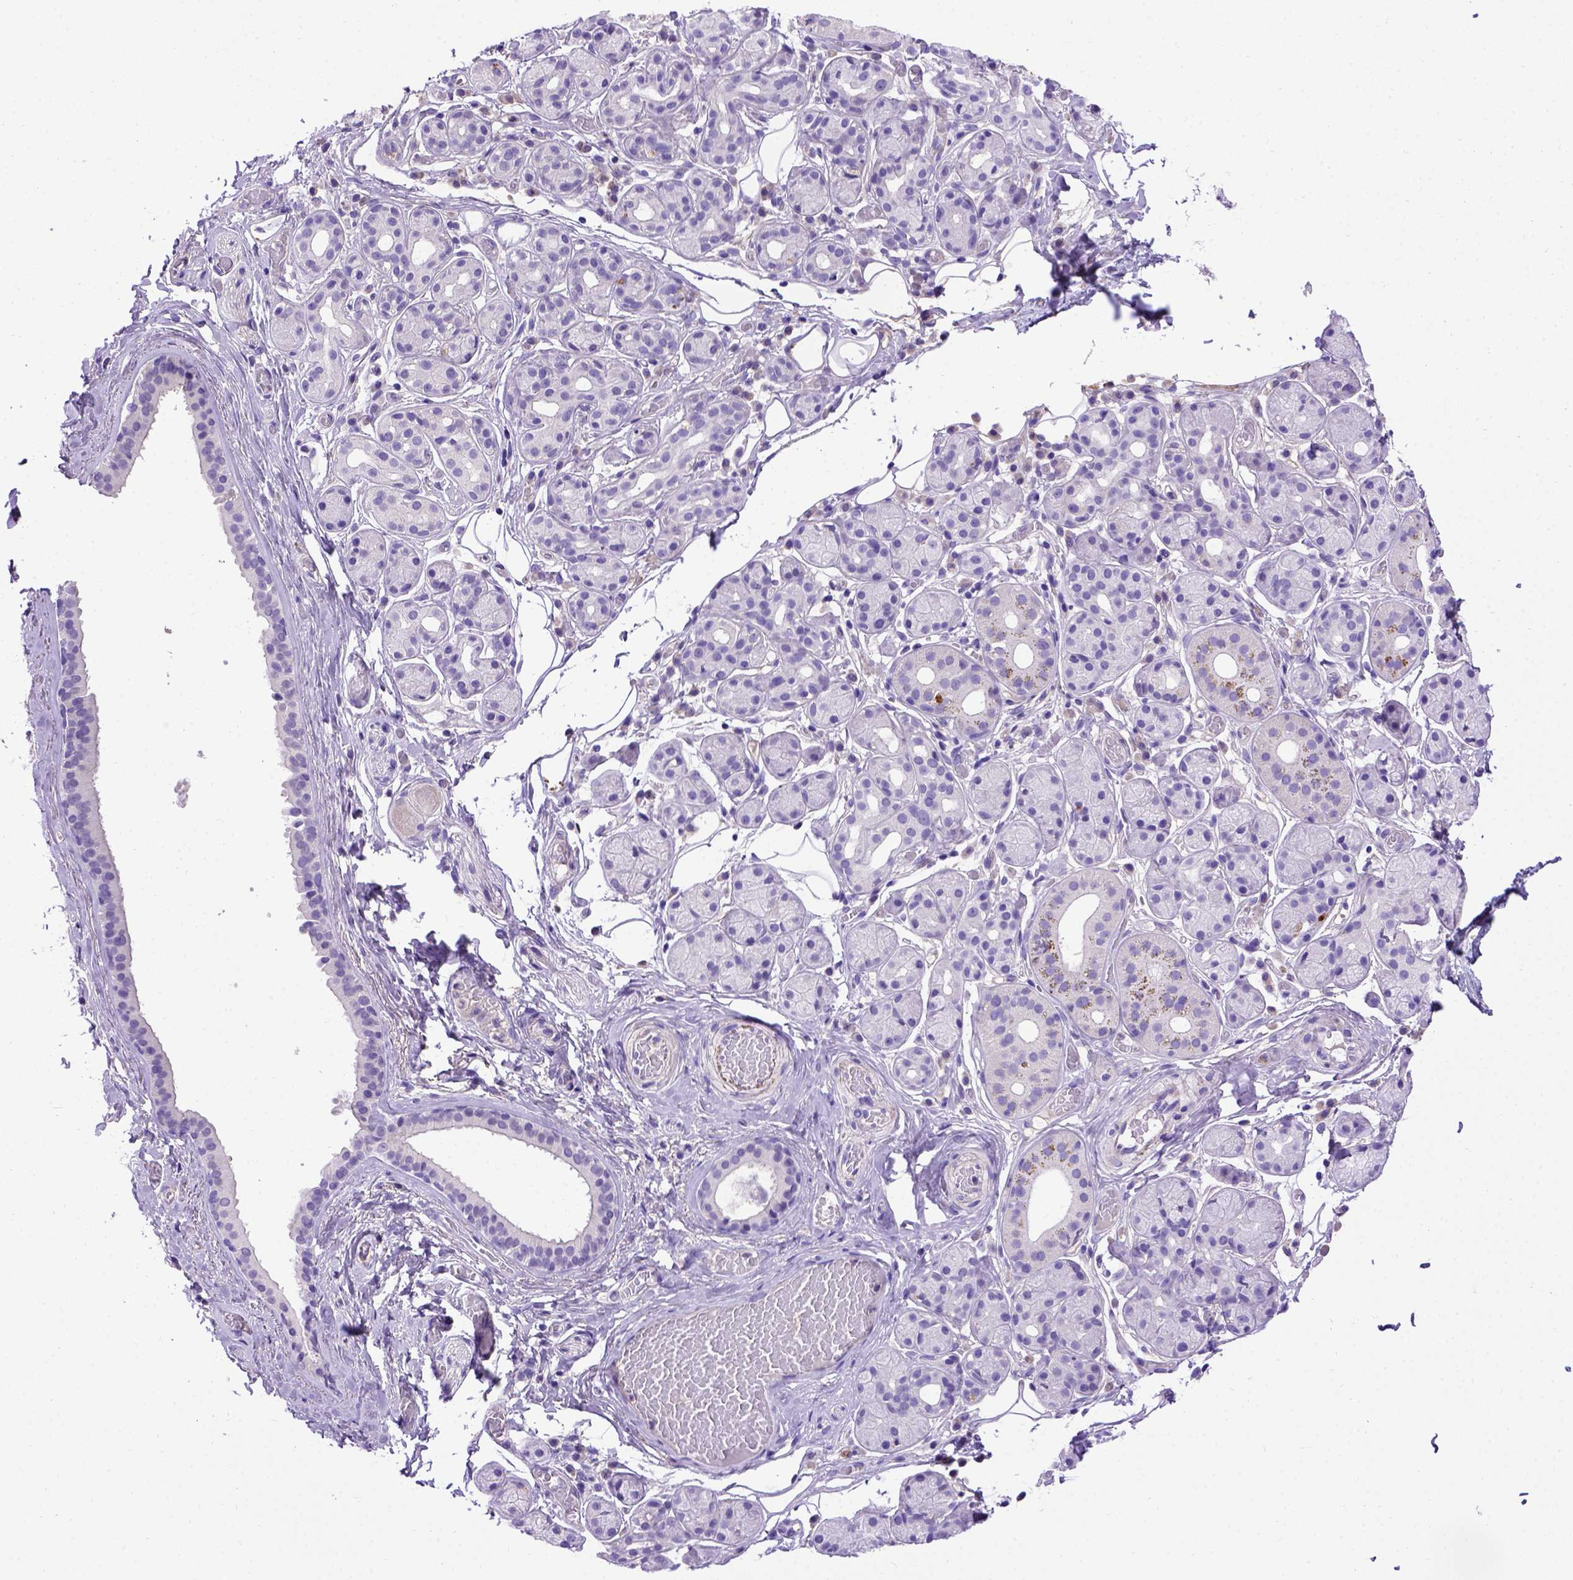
{"staining": {"intensity": "negative", "quantity": "none", "location": "none"}, "tissue": "salivary gland", "cell_type": "Glandular cells", "image_type": "normal", "snomed": [{"axis": "morphology", "description": "Normal tissue, NOS"}, {"axis": "topography", "description": "Salivary gland"}, {"axis": "topography", "description": "Peripheral nerve tissue"}], "caption": "This is an immunohistochemistry photomicrograph of unremarkable salivary gland. There is no positivity in glandular cells.", "gene": "ADAM12", "patient": {"sex": "male", "age": 71}}